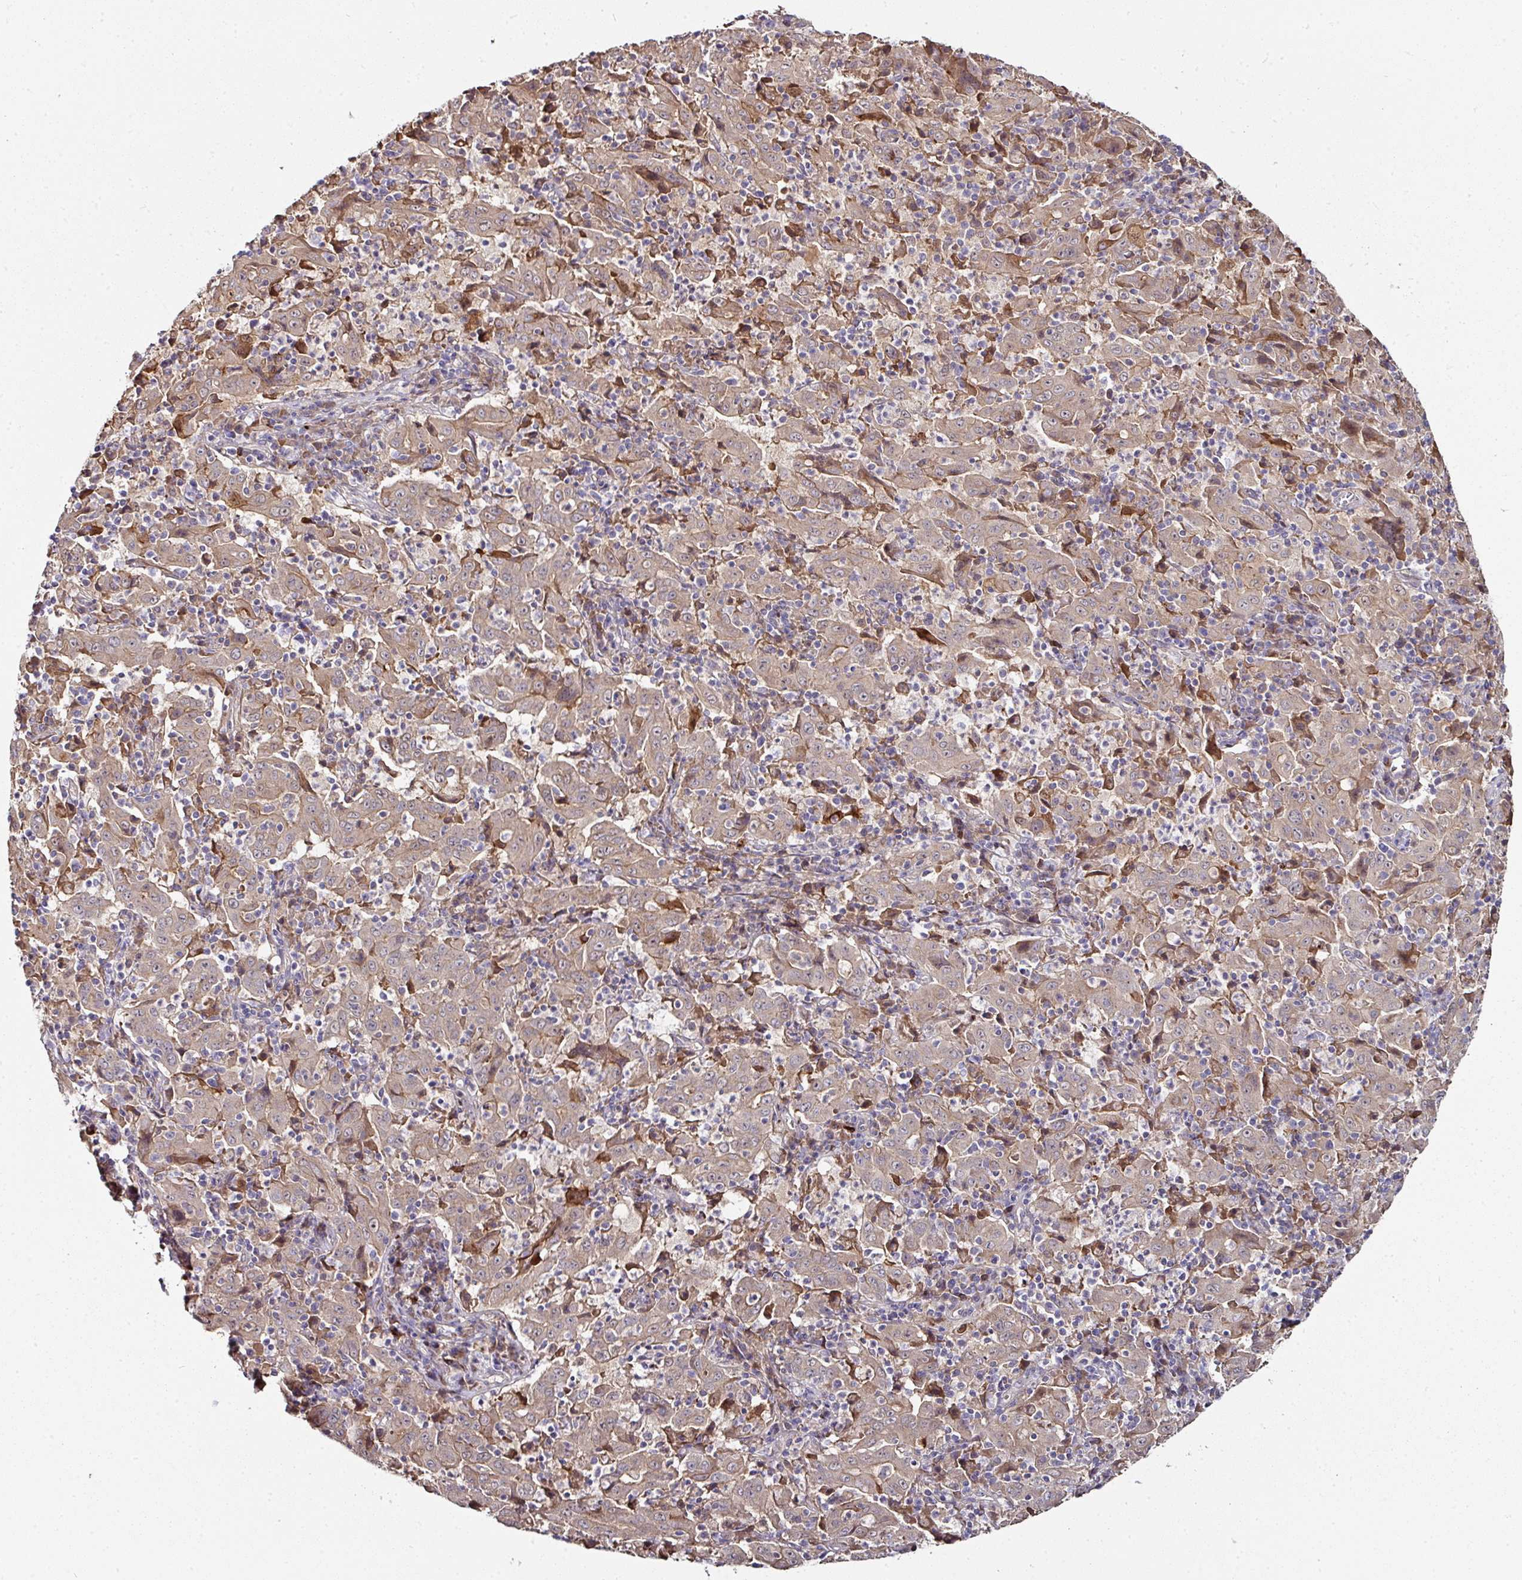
{"staining": {"intensity": "moderate", "quantity": "25%-75%", "location": "cytoplasmic/membranous"}, "tissue": "pancreatic cancer", "cell_type": "Tumor cells", "image_type": "cancer", "snomed": [{"axis": "morphology", "description": "Adenocarcinoma, NOS"}, {"axis": "topography", "description": "Pancreas"}], "caption": "Immunohistochemistry of pancreatic adenocarcinoma exhibits medium levels of moderate cytoplasmic/membranous positivity in approximately 25%-75% of tumor cells. (DAB IHC, brown staining for protein, blue staining for nuclei).", "gene": "CTDSP2", "patient": {"sex": "male", "age": 63}}